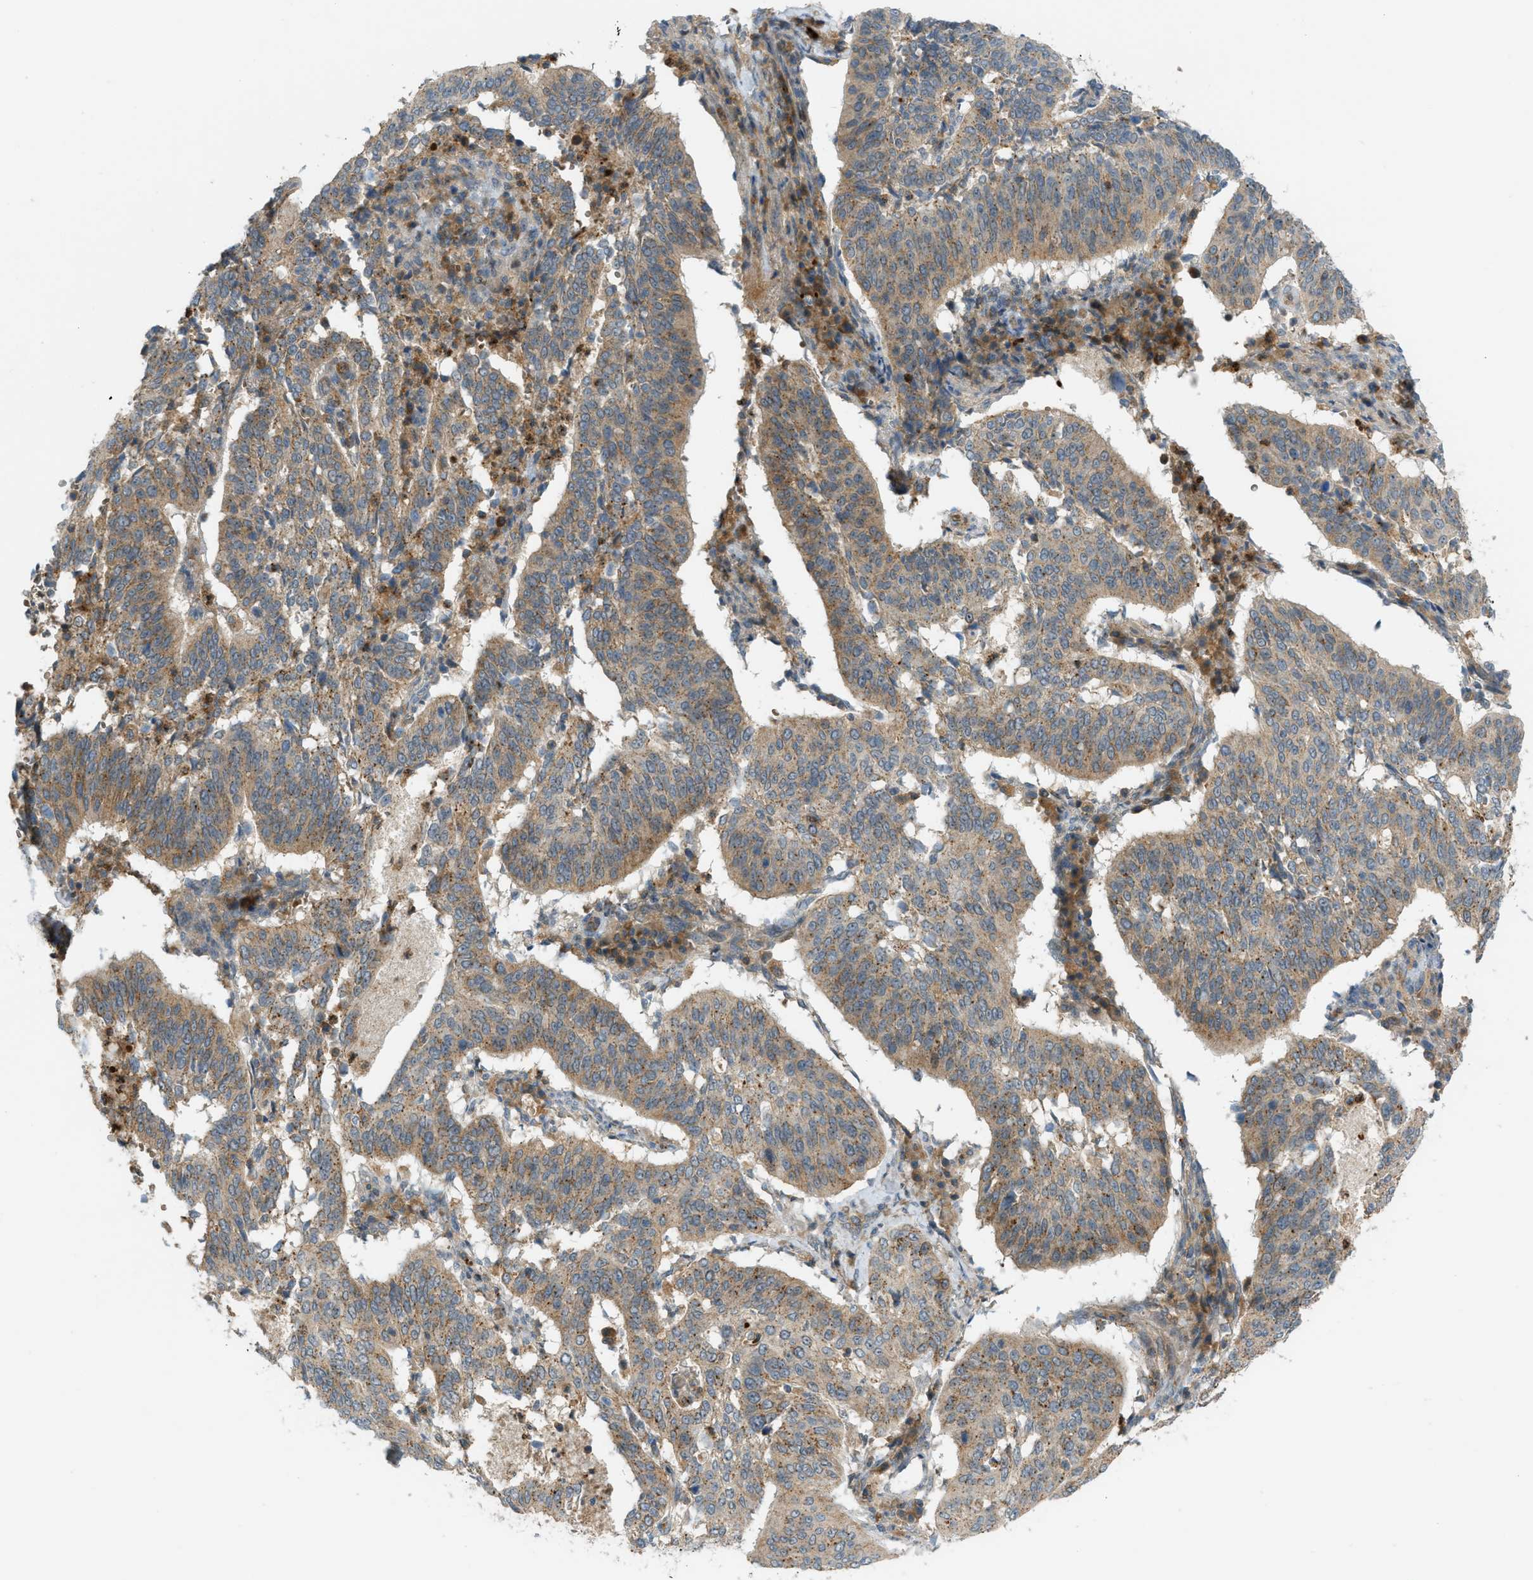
{"staining": {"intensity": "moderate", "quantity": ">75%", "location": "cytoplasmic/membranous"}, "tissue": "cervical cancer", "cell_type": "Tumor cells", "image_type": "cancer", "snomed": [{"axis": "morphology", "description": "Normal tissue, NOS"}, {"axis": "morphology", "description": "Squamous cell carcinoma, NOS"}, {"axis": "topography", "description": "Cervix"}], "caption": "A brown stain shows moderate cytoplasmic/membranous staining of a protein in squamous cell carcinoma (cervical) tumor cells.", "gene": "GRK6", "patient": {"sex": "female", "age": 39}}